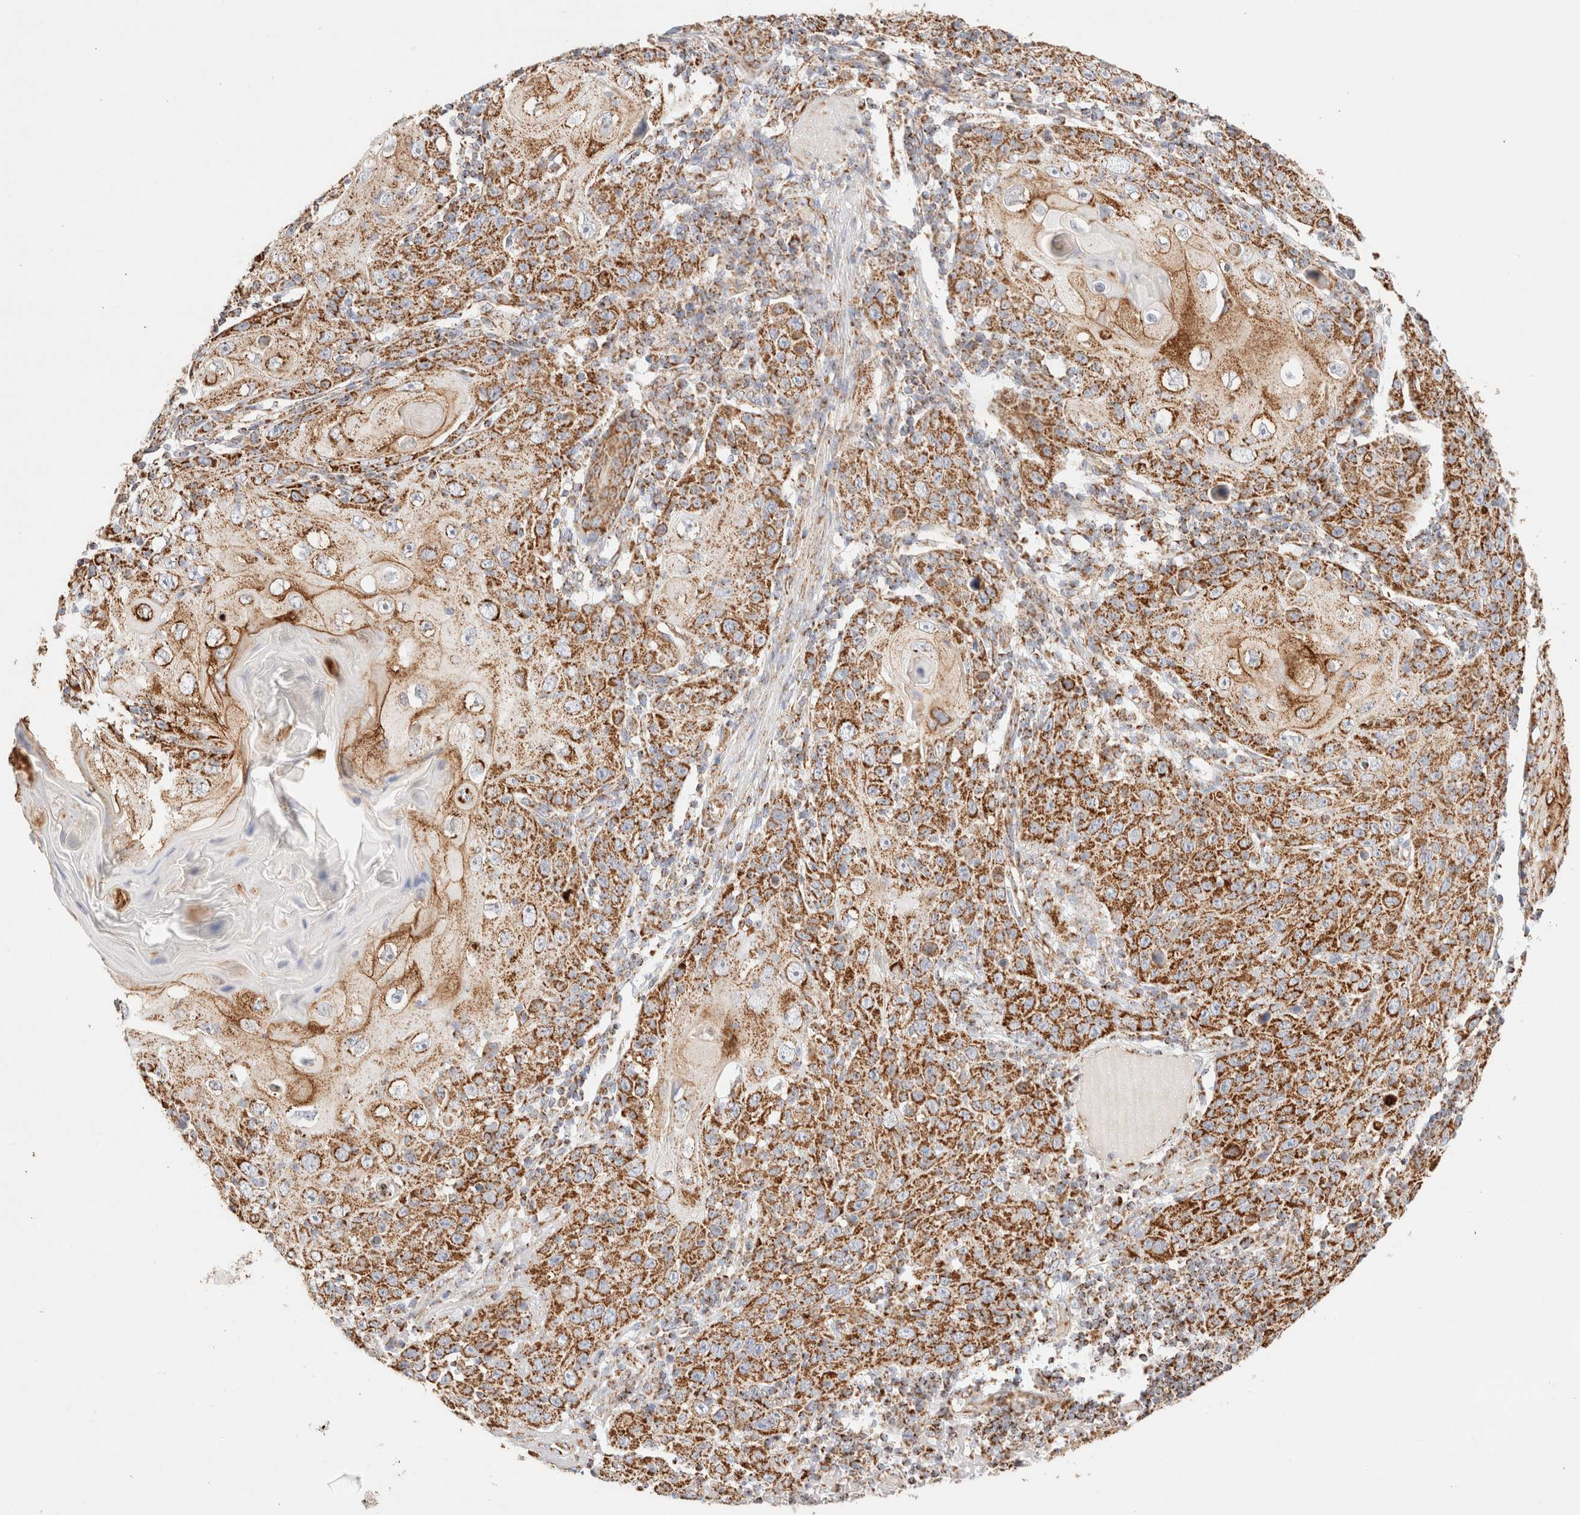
{"staining": {"intensity": "strong", "quantity": ">75%", "location": "cytoplasmic/membranous"}, "tissue": "skin cancer", "cell_type": "Tumor cells", "image_type": "cancer", "snomed": [{"axis": "morphology", "description": "Squamous cell carcinoma, NOS"}, {"axis": "topography", "description": "Skin"}], "caption": "About >75% of tumor cells in squamous cell carcinoma (skin) show strong cytoplasmic/membranous protein positivity as visualized by brown immunohistochemical staining.", "gene": "PHB2", "patient": {"sex": "female", "age": 88}}